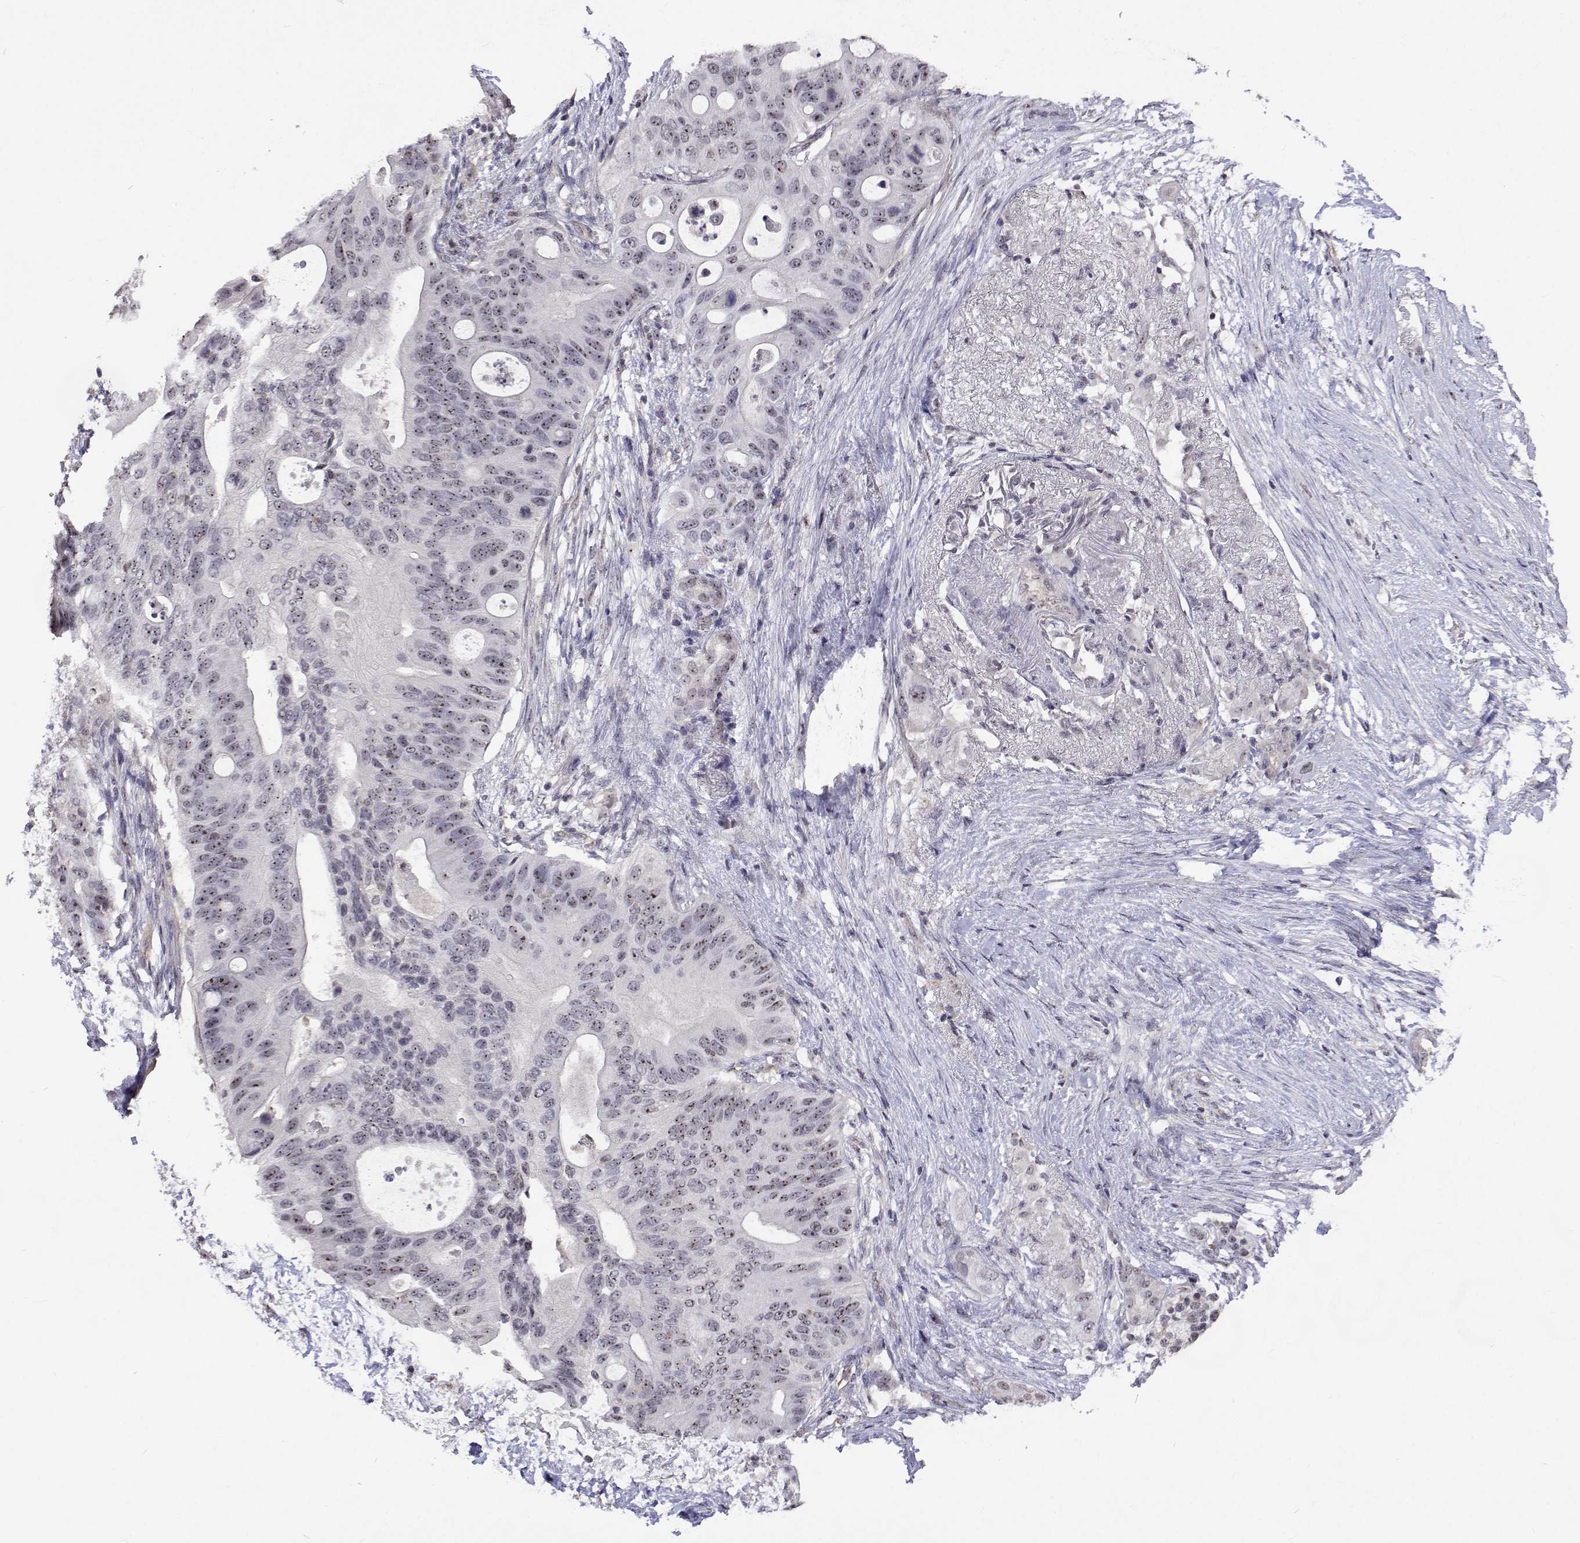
{"staining": {"intensity": "weak", "quantity": "<25%", "location": "nuclear"}, "tissue": "pancreatic cancer", "cell_type": "Tumor cells", "image_type": "cancer", "snomed": [{"axis": "morphology", "description": "Adenocarcinoma, NOS"}, {"axis": "topography", "description": "Pancreas"}], "caption": "DAB (3,3'-diaminobenzidine) immunohistochemical staining of pancreatic cancer exhibits no significant expression in tumor cells.", "gene": "NHP2", "patient": {"sex": "female", "age": 72}}